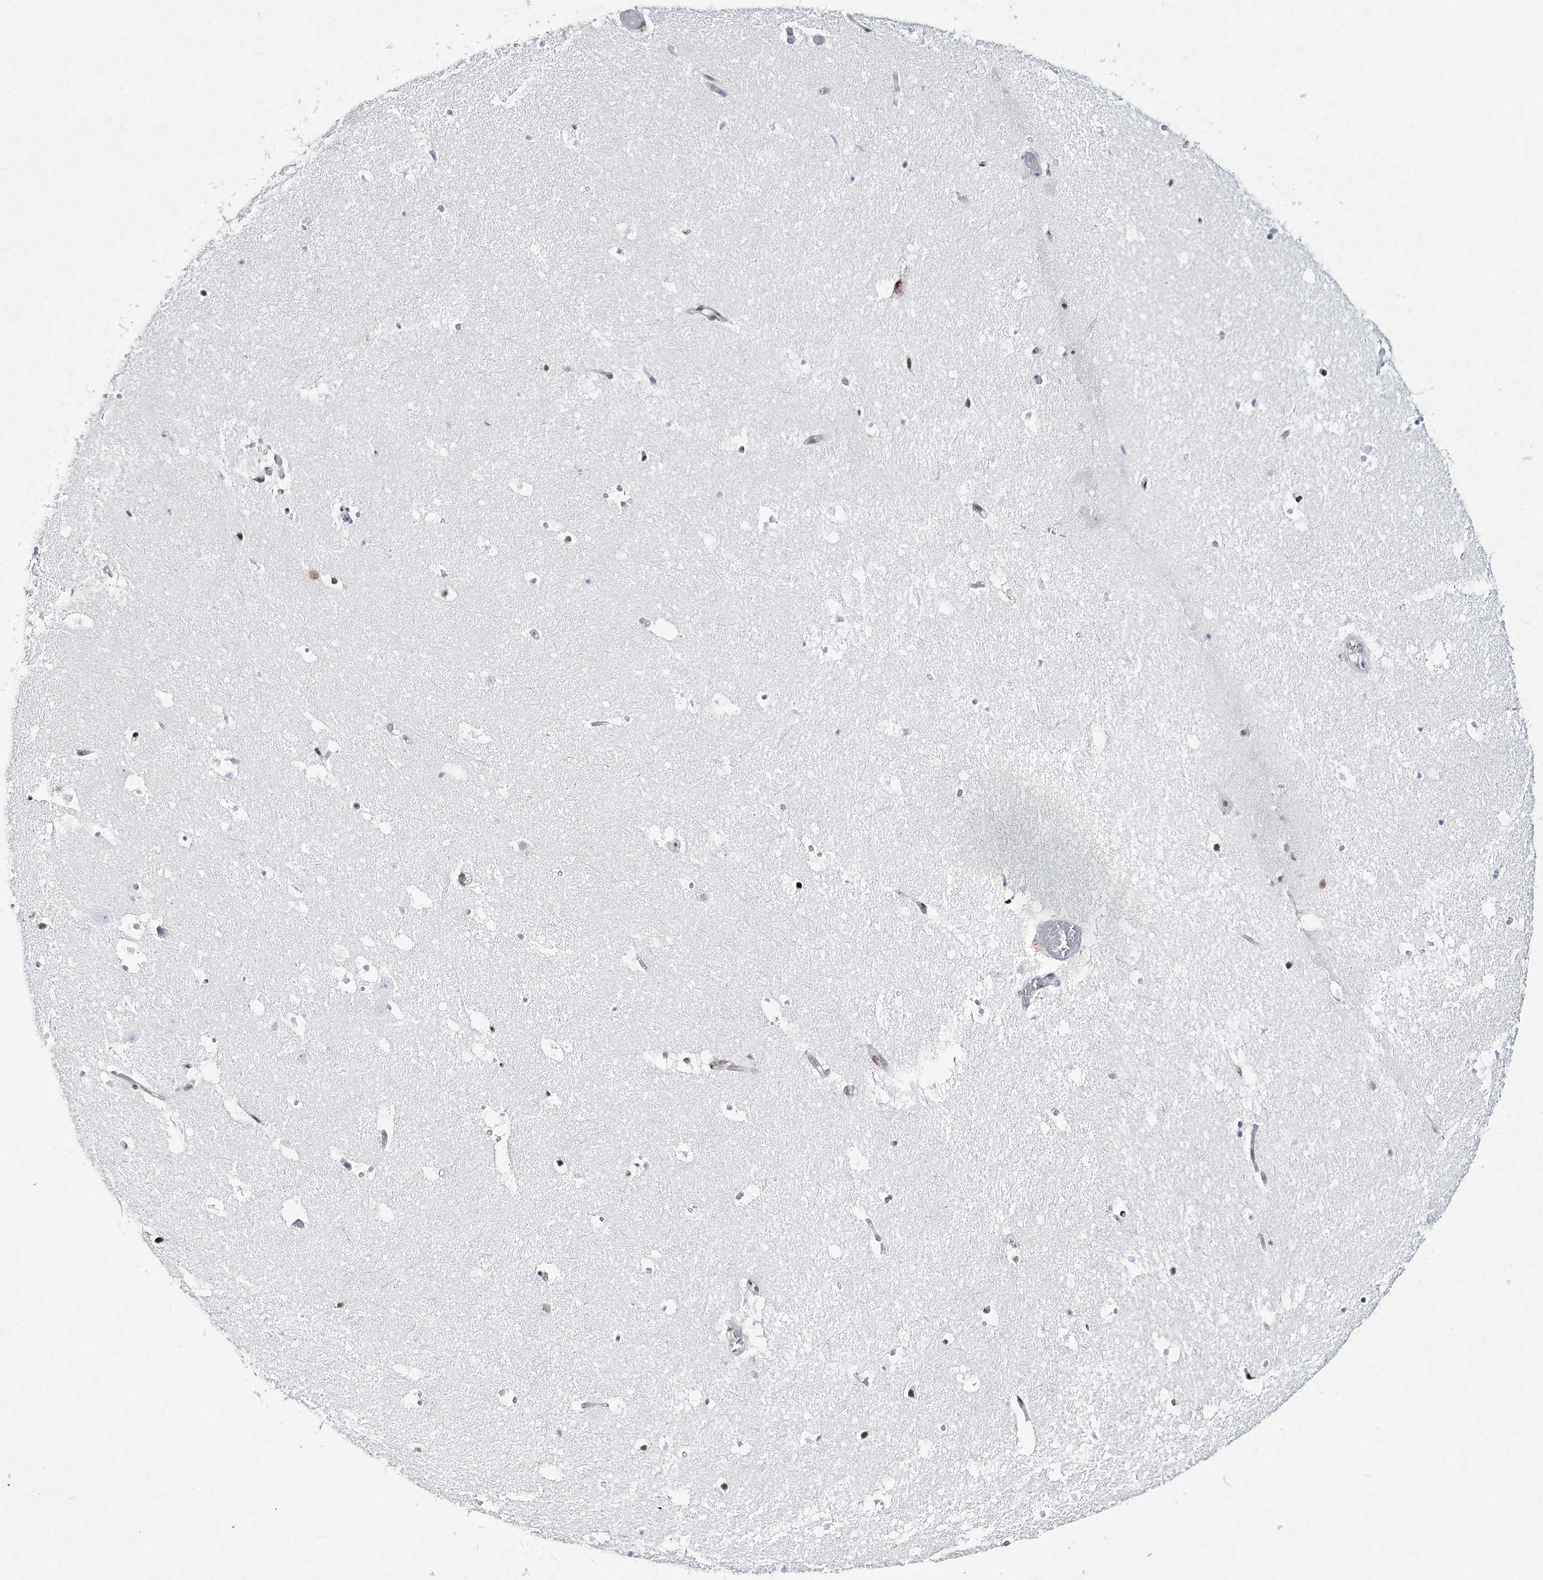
{"staining": {"intensity": "moderate", "quantity": "<25%", "location": "nuclear"}, "tissue": "hippocampus", "cell_type": "Glial cells", "image_type": "normal", "snomed": [{"axis": "morphology", "description": "Normal tissue, NOS"}, {"axis": "topography", "description": "Hippocampus"}], "caption": "A brown stain highlights moderate nuclear expression of a protein in glial cells of benign hippocampus.", "gene": "LRRFIP2", "patient": {"sex": "female", "age": 52}}